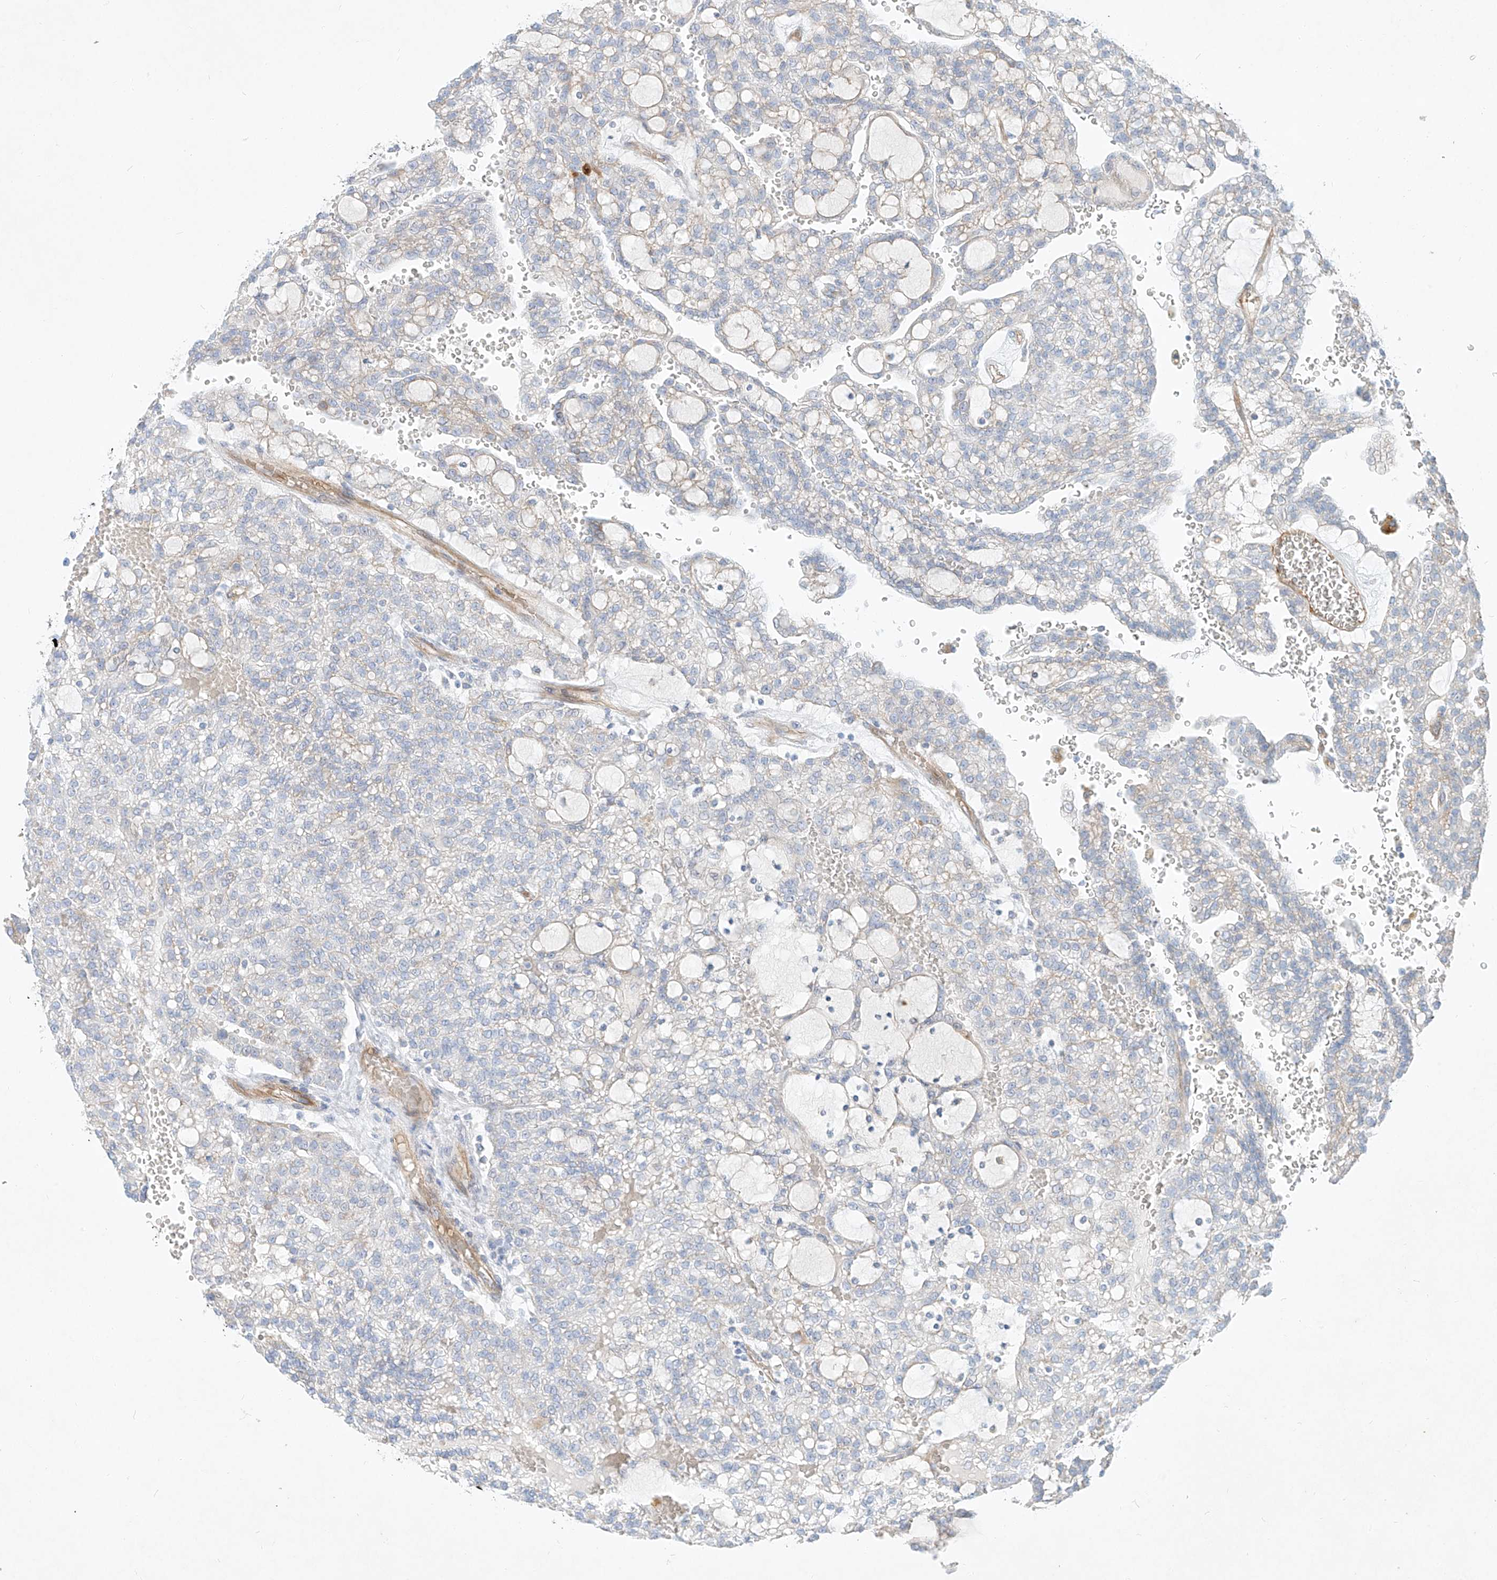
{"staining": {"intensity": "negative", "quantity": "none", "location": "none"}, "tissue": "renal cancer", "cell_type": "Tumor cells", "image_type": "cancer", "snomed": [{"axis": "morphology", "description": "Adenocarcinoma, NOS"}, {"axis": "topography", "description": "Kidney"}], "caption": "This is an immunohistochemistry (IHC) histopathology image of human renal cancer. There is no expression in tumor cells.", "gene": "AJM1", "patient": {"sex": "male", "age": 63}}